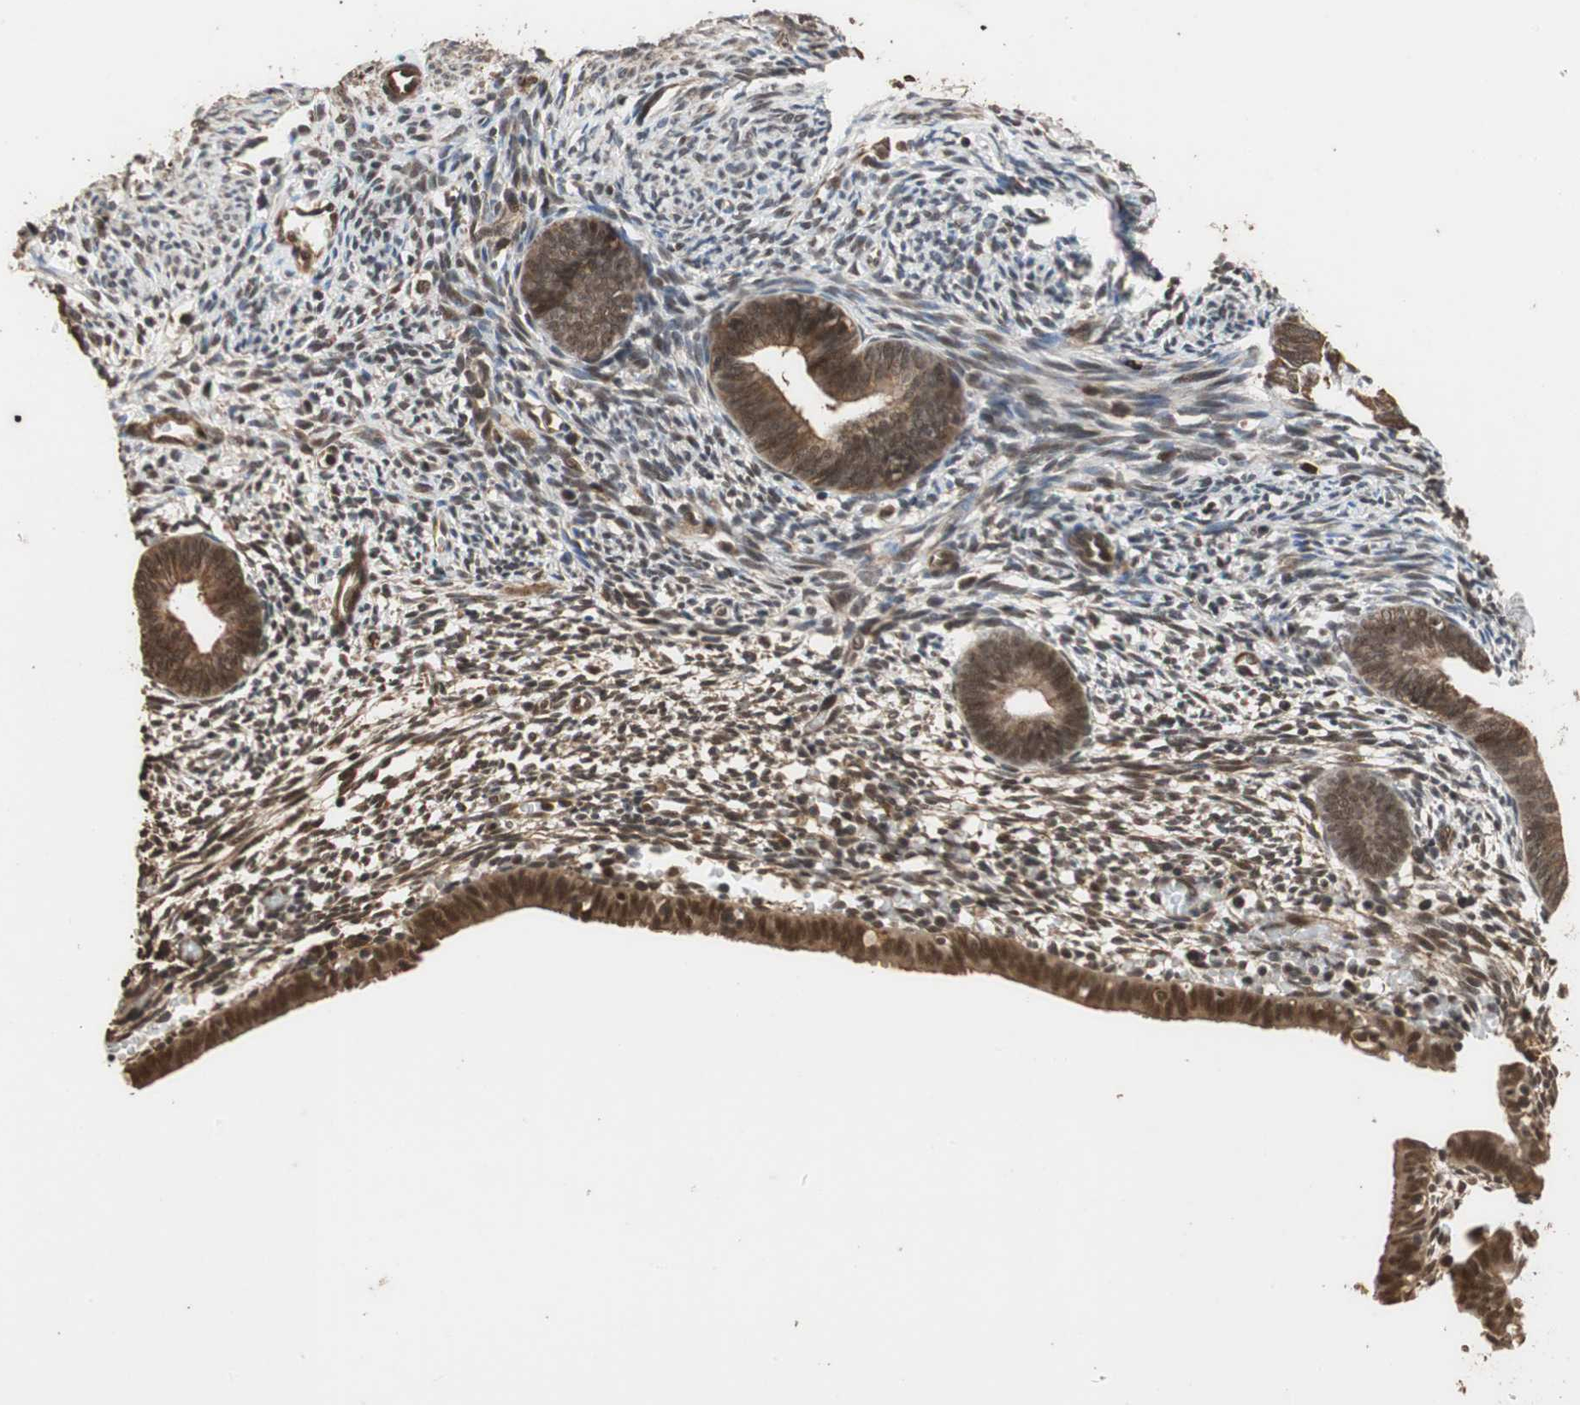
{"staining": {"intensity": "strong", "quantity": ">75%", "location": "cytoplasmic/membranous,nuclear"}, "tissue": "endometrium", "cell_type": "Cells in endometrial stroma", "image_type": "normal", "snomed": [{"axis": "morphology", "description": "Normal tissue, NOS"}, {"axis": "morphology", "description": "Atrophy, NOS"}, {"axis": "topography", "description": "Uterus"}, {"axis": "topography", "description": "Endometrium"}], "caption": "Immunohistochemistry (IHC) of benign human endometrium exhibits high levels of strong cytoplasmic/membranous,nuclear positivity in about >75% of cells in endometrial stroma. The protein is shown in brown color, while the nuclei are stained blue.", "gene": "CDC5L", "patient": {"sex": "female", "age": 68}}